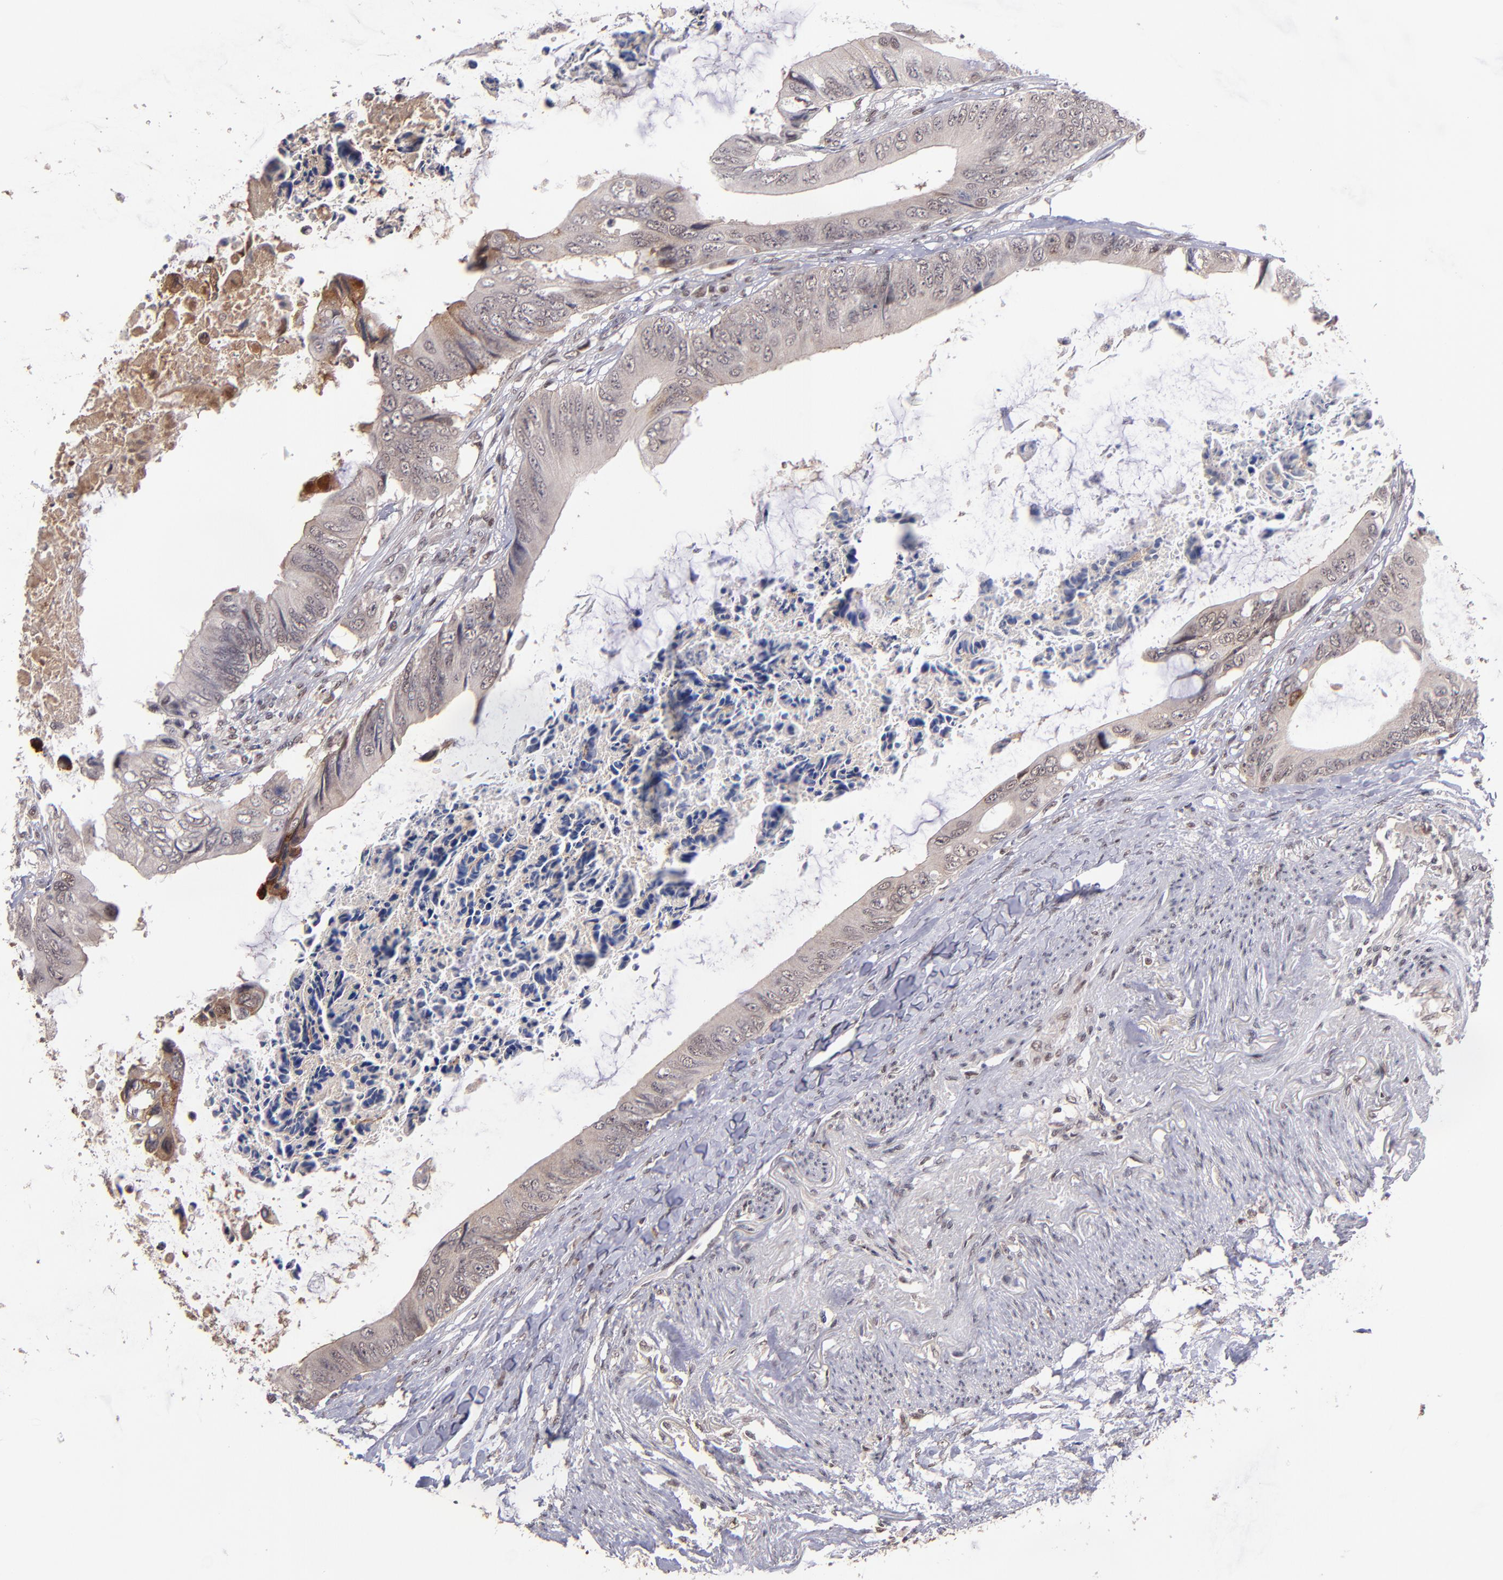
{"staining": {"intensity": "weak", "quantity": "<25%", "location": "cytoplasmic/membranous"}, "tissue": "colorectal cancer", "cell_type": "Tumor cells", "image_type": "cancer", "snomed": [{"axis": "morphology", "description": "Normal tissue, NOS"}, {"axis": "morphology", "description": "Adenocarcinoma, NOS"}, {"axis": "topography", "description": "Rectum"}, {"axis": "topography", "description": "Peripheral nerve tissue"}], "caption": "Immunohistochemical staining of colorectal cancer (adenocarcinoma) demonstrates no significant expression in tumor cells. The staining was performed using DAB to visualize the protein expression in brown, while the nuclei were stained in blue with hematoxylin (Magnification: 20x).", "gene": "EP300", "patient": {"sex": "female", "age": 77}}